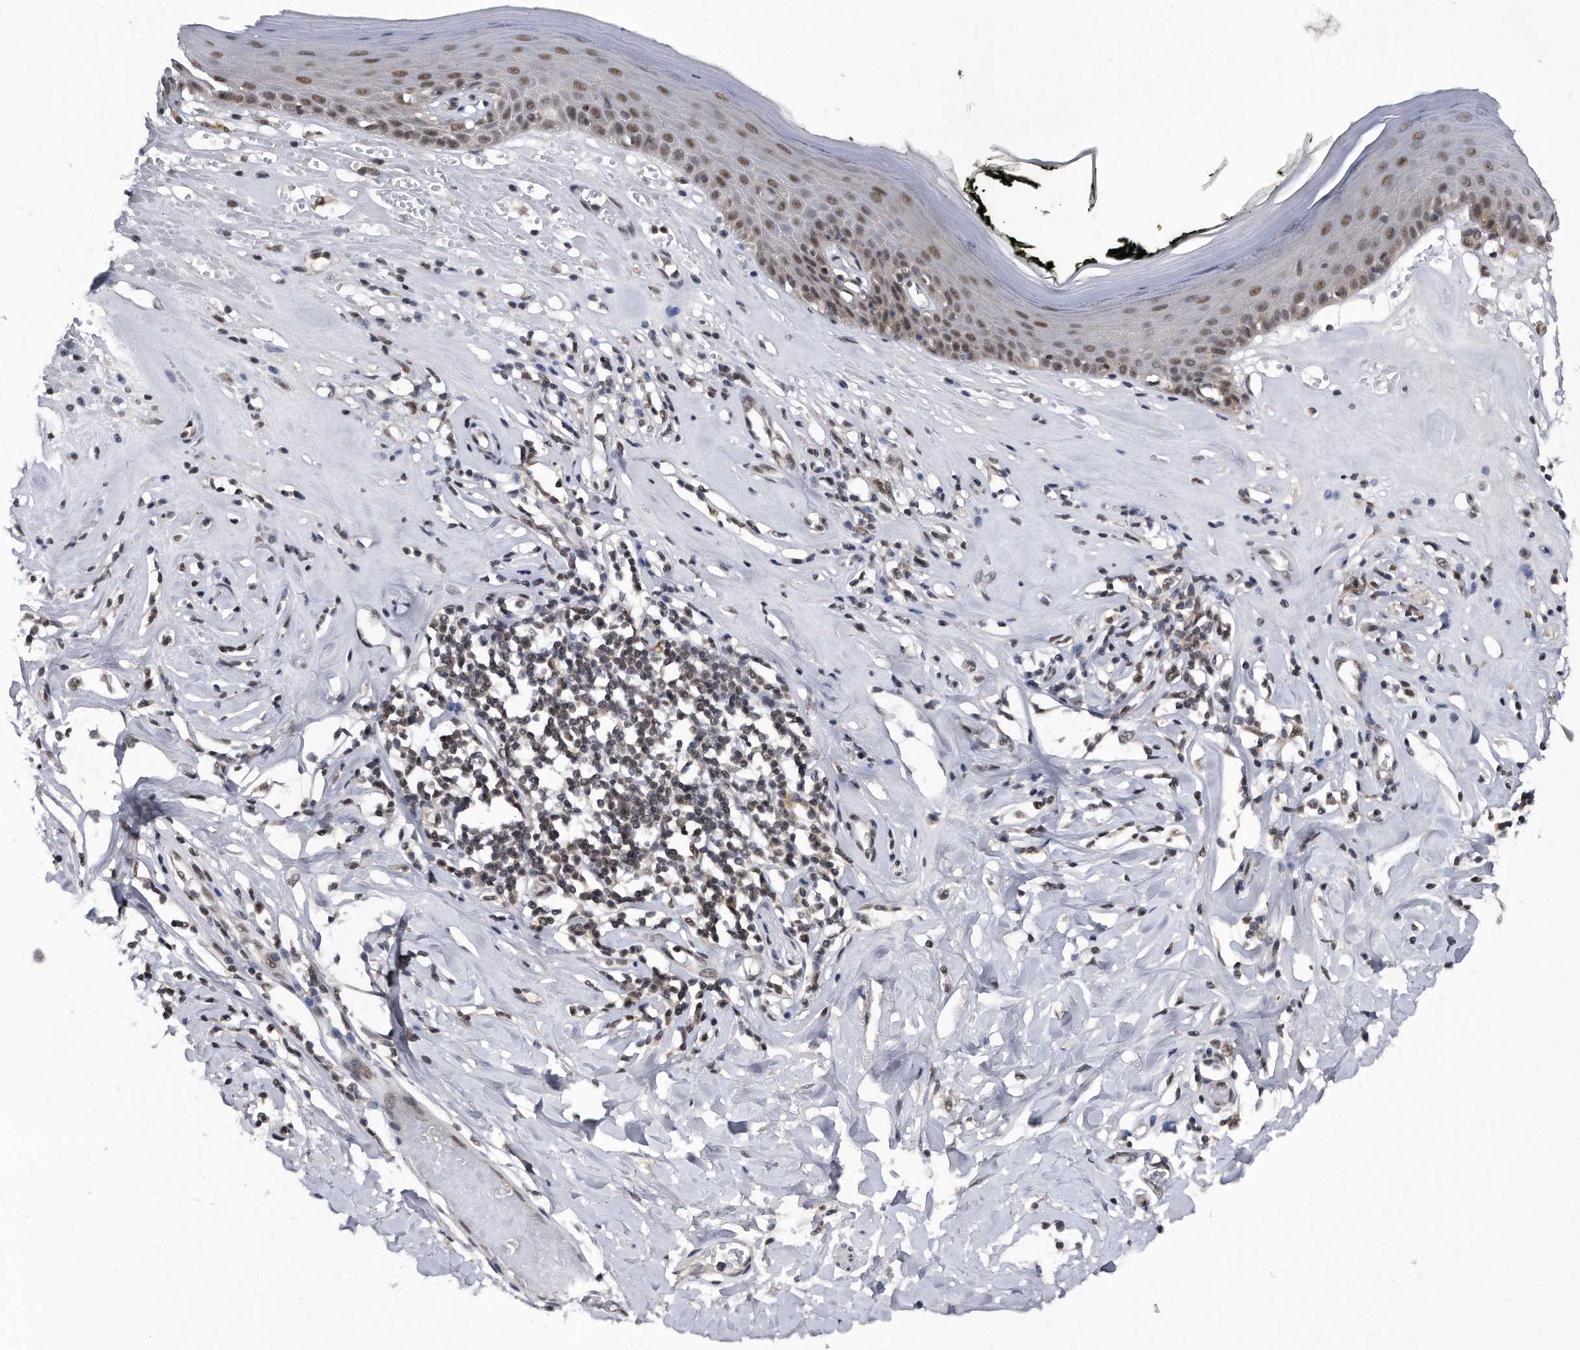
{"staining": {"intensity": "moderate", "quantity": ">75%", "location": "nuclear"}, "tissue": "skin", "cell_type": "Epidermal cells", "image_type": "normal", "snomed": [{"axis": "morphology", "description": "Normal tissue, NOS"}, {"axis": "morphology", "description": "Inflammation, NOS"}, {"axis": "topography", "description": "Vulva"}], "caption": "Protein expression analysis of benign human skin reveals moderate nuclear positivity in about >75% of epidermal cells. The protein is shown in brown color, while the nuclei are stained blue.", "gene": "VIRMA", "patient": {"sex": "female", "age": 84}}